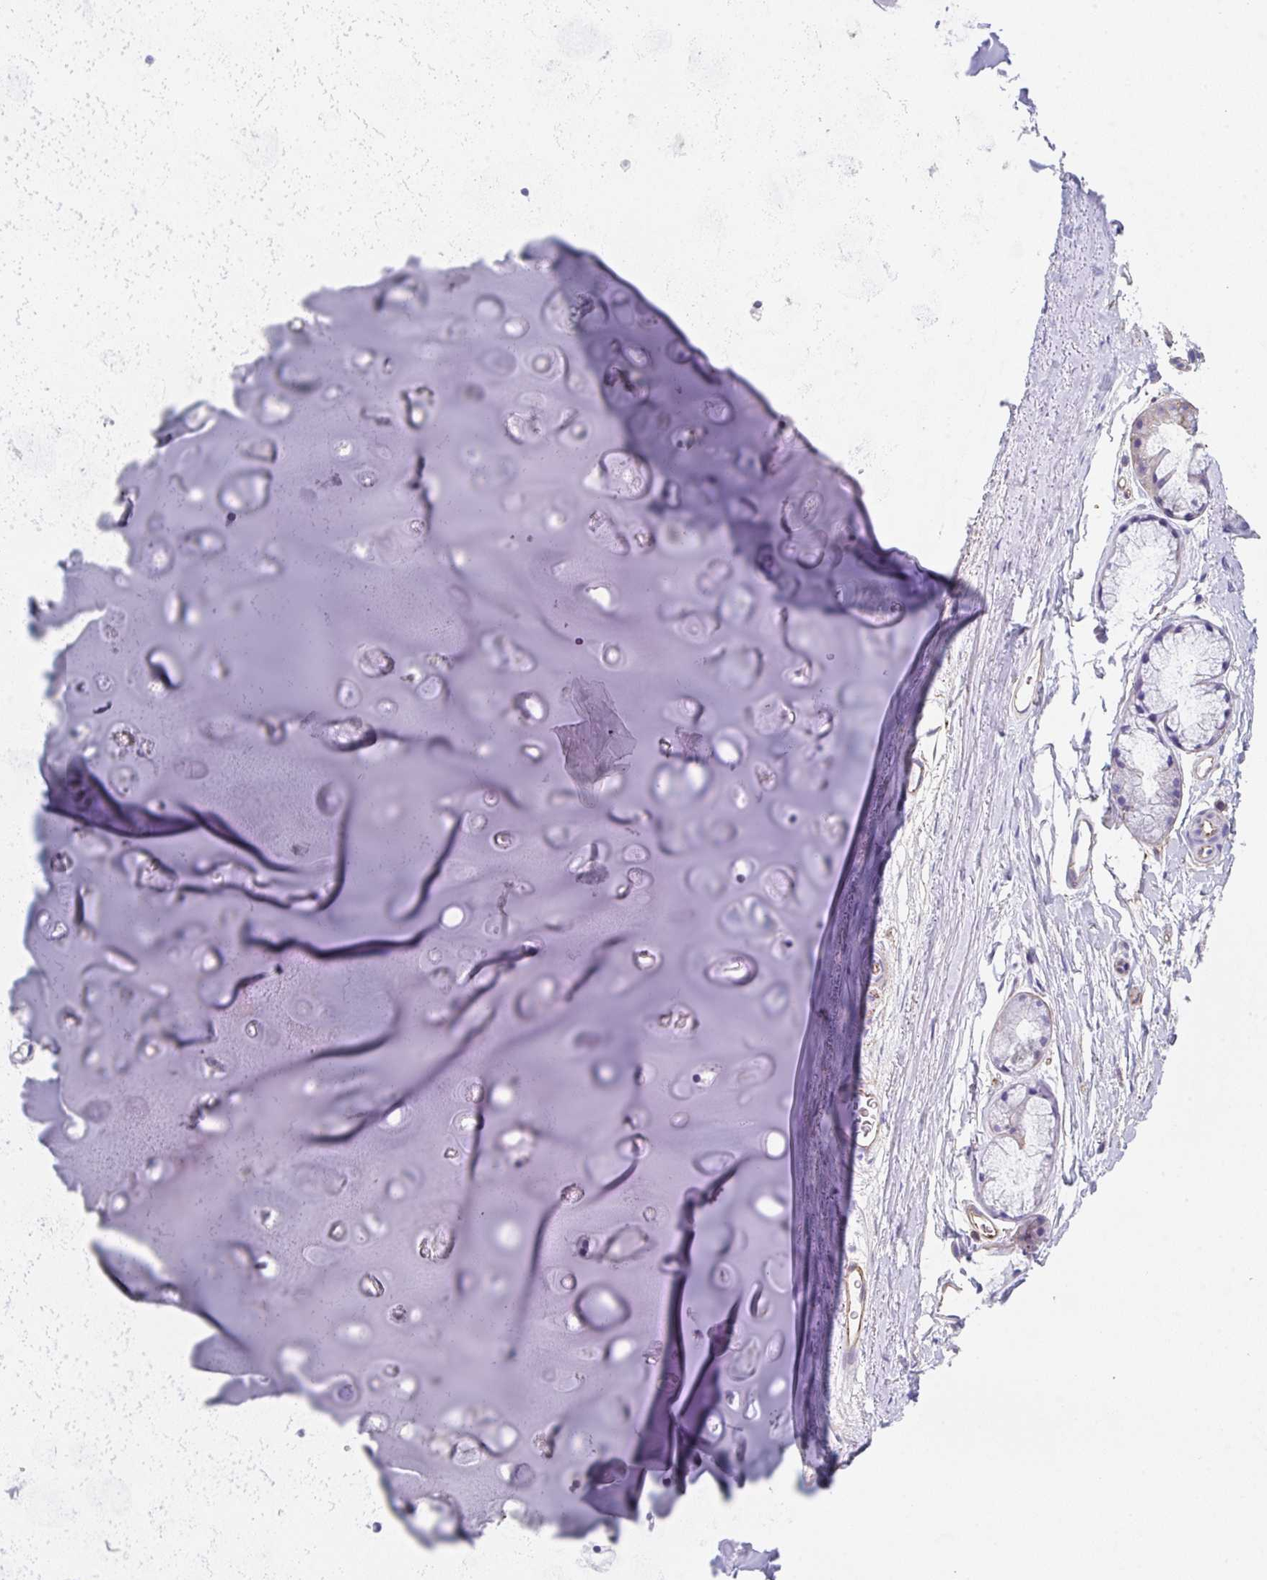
{"staining": {"intensity": "negative", "quantity": "none", "location": "none"}, "tissue": "soft tissue", "cell_type": "Chondrocytes", "image_type": "normal", "snomed": [{"axis": "morphology", "description": "Normal tissue, NOS"}, {"axis": "topography", "description": "Lymph node"}, {"axis": "topography", "description": "Cartilage tissue"}, {"axis": "topography", "description": "Bronchus"}], "caption": "This is an IHC micrograph of unremarkable human soft tissue. There is no expression in chondrocytes.", "gene": "DBN1", "patient": {"sex": "female", "age": 70}}